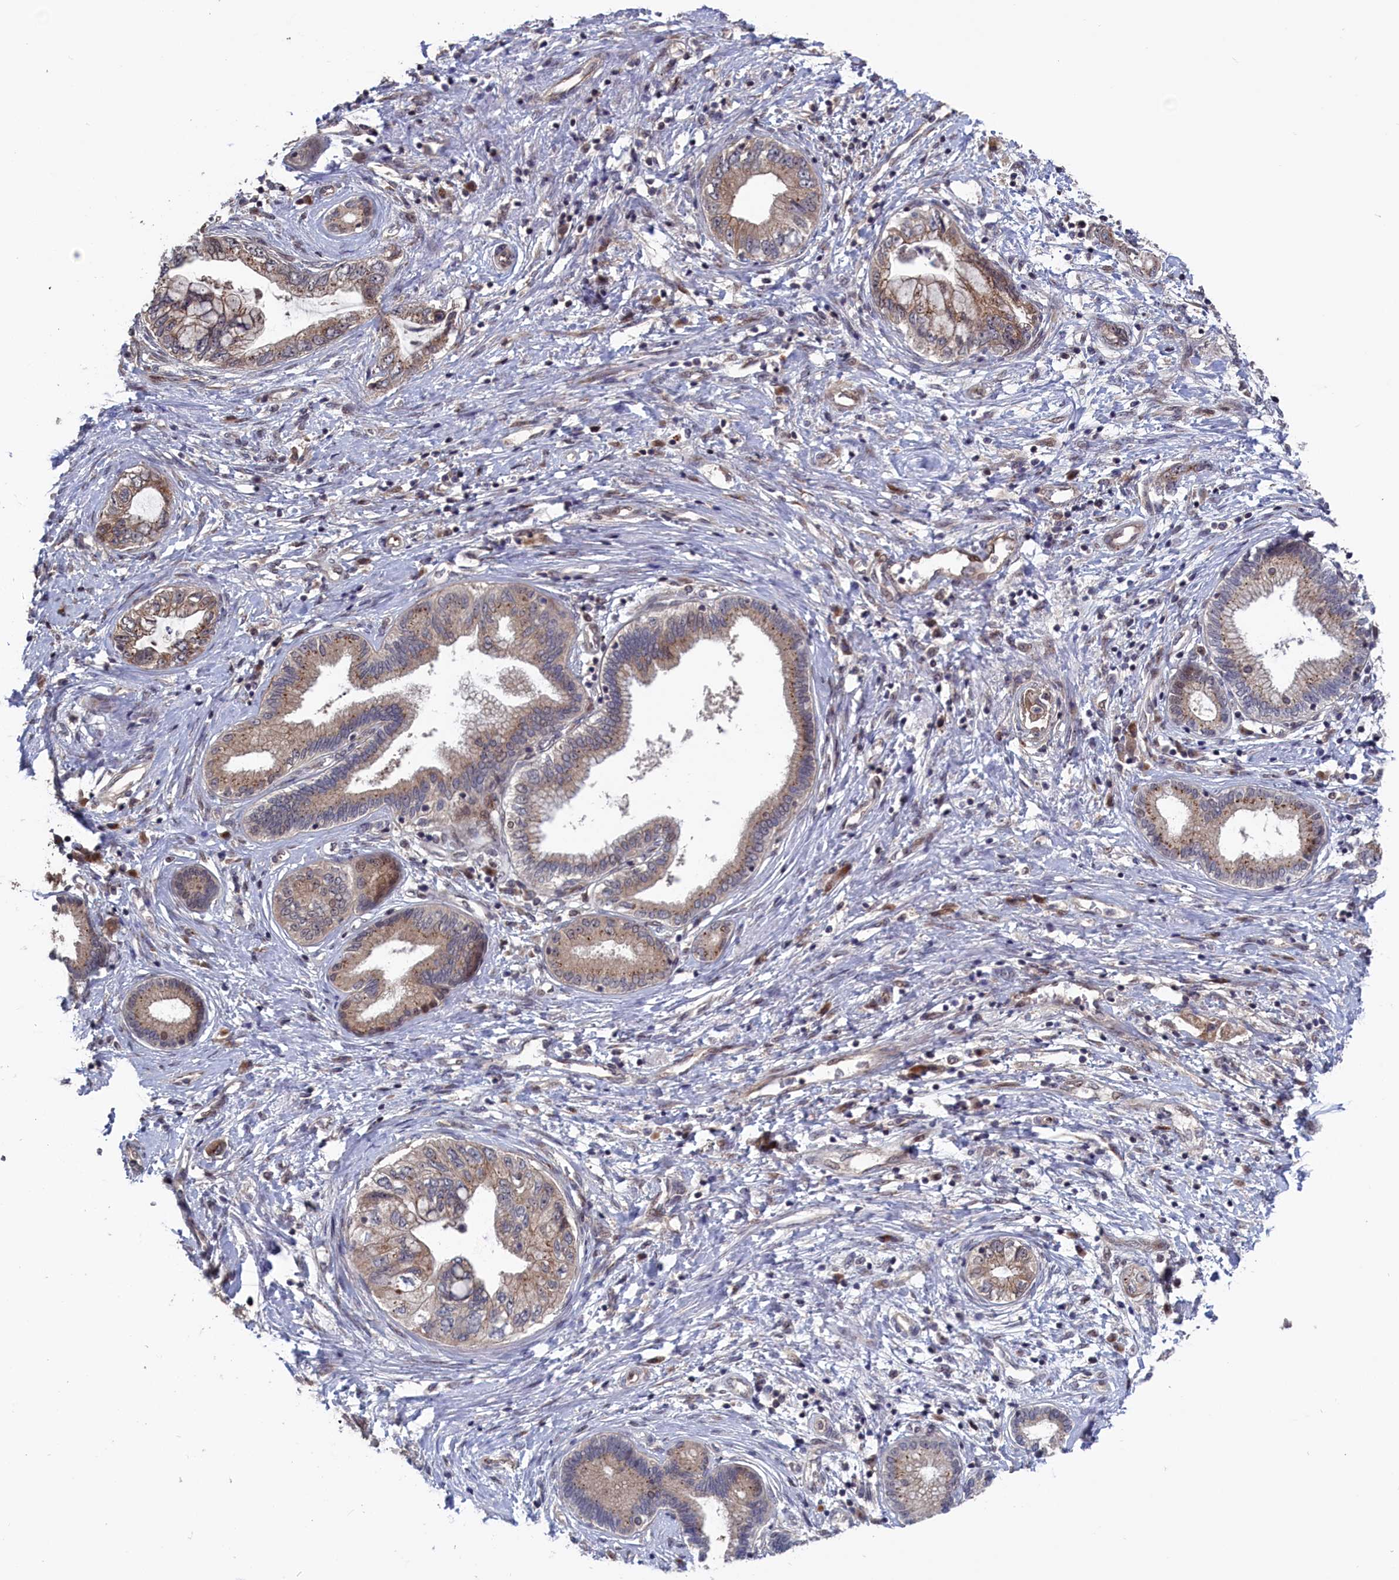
{"staining": {"intensity": "weak", "quantity": ">75%", "location": "cytoplasmic/membranous"}, "tissue": "pancreatic cancer", "cell_type": "Tumor cells", "image_type": "cancer", "snomed": [{"axis": "morphology", "description": "Adenocarcinoma, NOS"}, {"axis": "topography", "description": "Pancreas"}], "caption": "Pancreatic cancer (adenocarcinoma) was stained to show a protein in brown. There is low levels of weak cytoplasmic/membranous expression in approximately >75% of tumor cells.", "gene": "LSG1", "patient": {"sex": "female", "age": 73}}